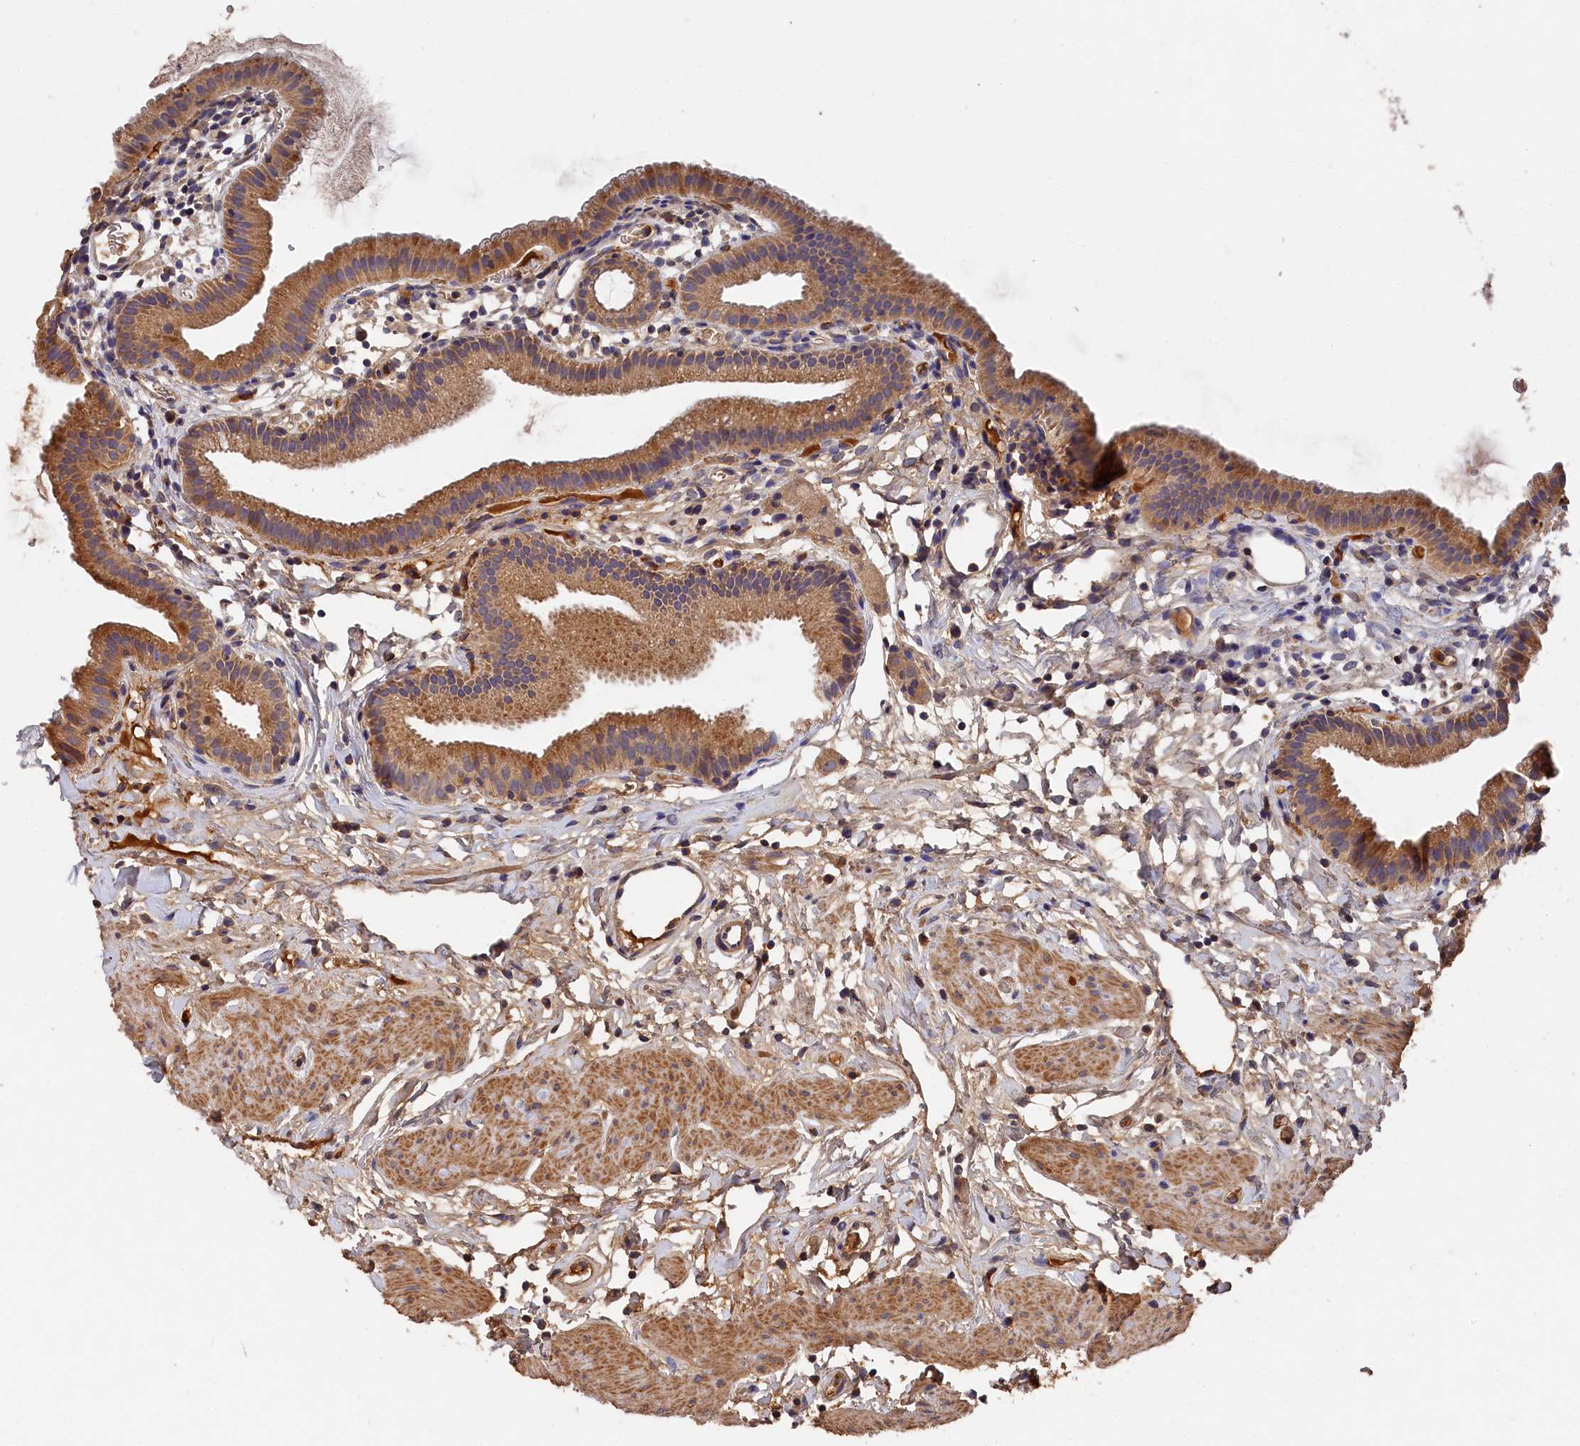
{"staining": {"intensity": "moderate", "quantity": ">75%", "location": "cytoplasmic/membranous"}, "tissue": "gallbladder", "cell_type": "Glandular cells", "image_type": "normal", "snomed": [{"axis": "morphology", "description": "Normal tissue, NOS"}, {"axis": "topography", "description": "Gallbladder"}], "caption": "Gallbladder stained with DAB IHC displays medium levels of moderate cytoplasmic/membranous staining in approximately >75% of glandular cells. (DAB IHC, brown staining for protein, blue staining for nuclei).", "gene": "DHRS11", "patient": {"sex": "female", "age": 46}}